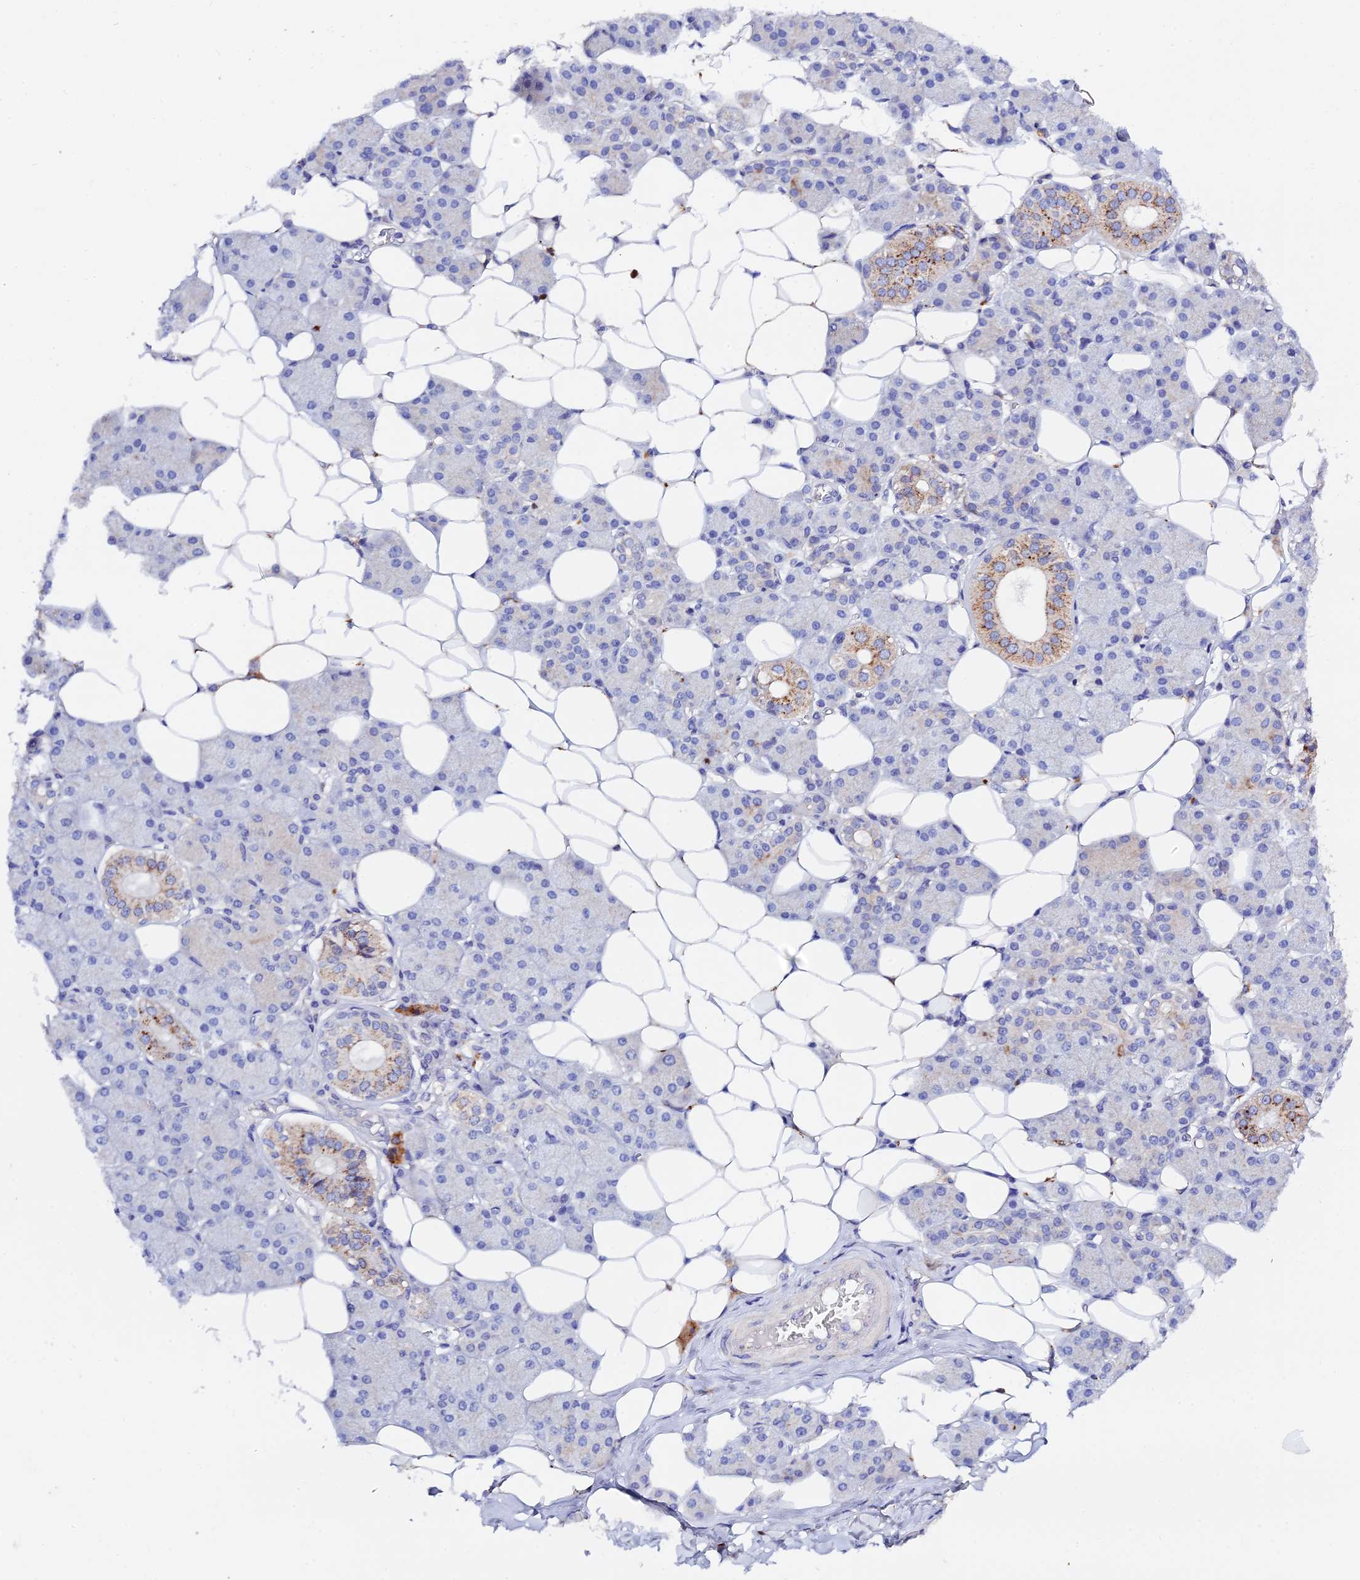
{"staining": {"intensity": "strong", "quantity": "<25%", "location": "cytoplasmic/membranous"}, "tissue": "salivary gland", "cell_type": "Glandular cells", "image_type": "normal", "snomed": [{"axis": "morphology", "description": "Normal tissue, NOS"}, {"axis": "topography", "description": "Salivary gland"}], "caption": "The micrograph demonstrates staining of normal salivary gland, revealing strong cytoplasmic/membranous protein expression (brown color) within glandular cells.", "gene": "RPGRIP1L", "patient": {"sex": "female", "age": 33}}